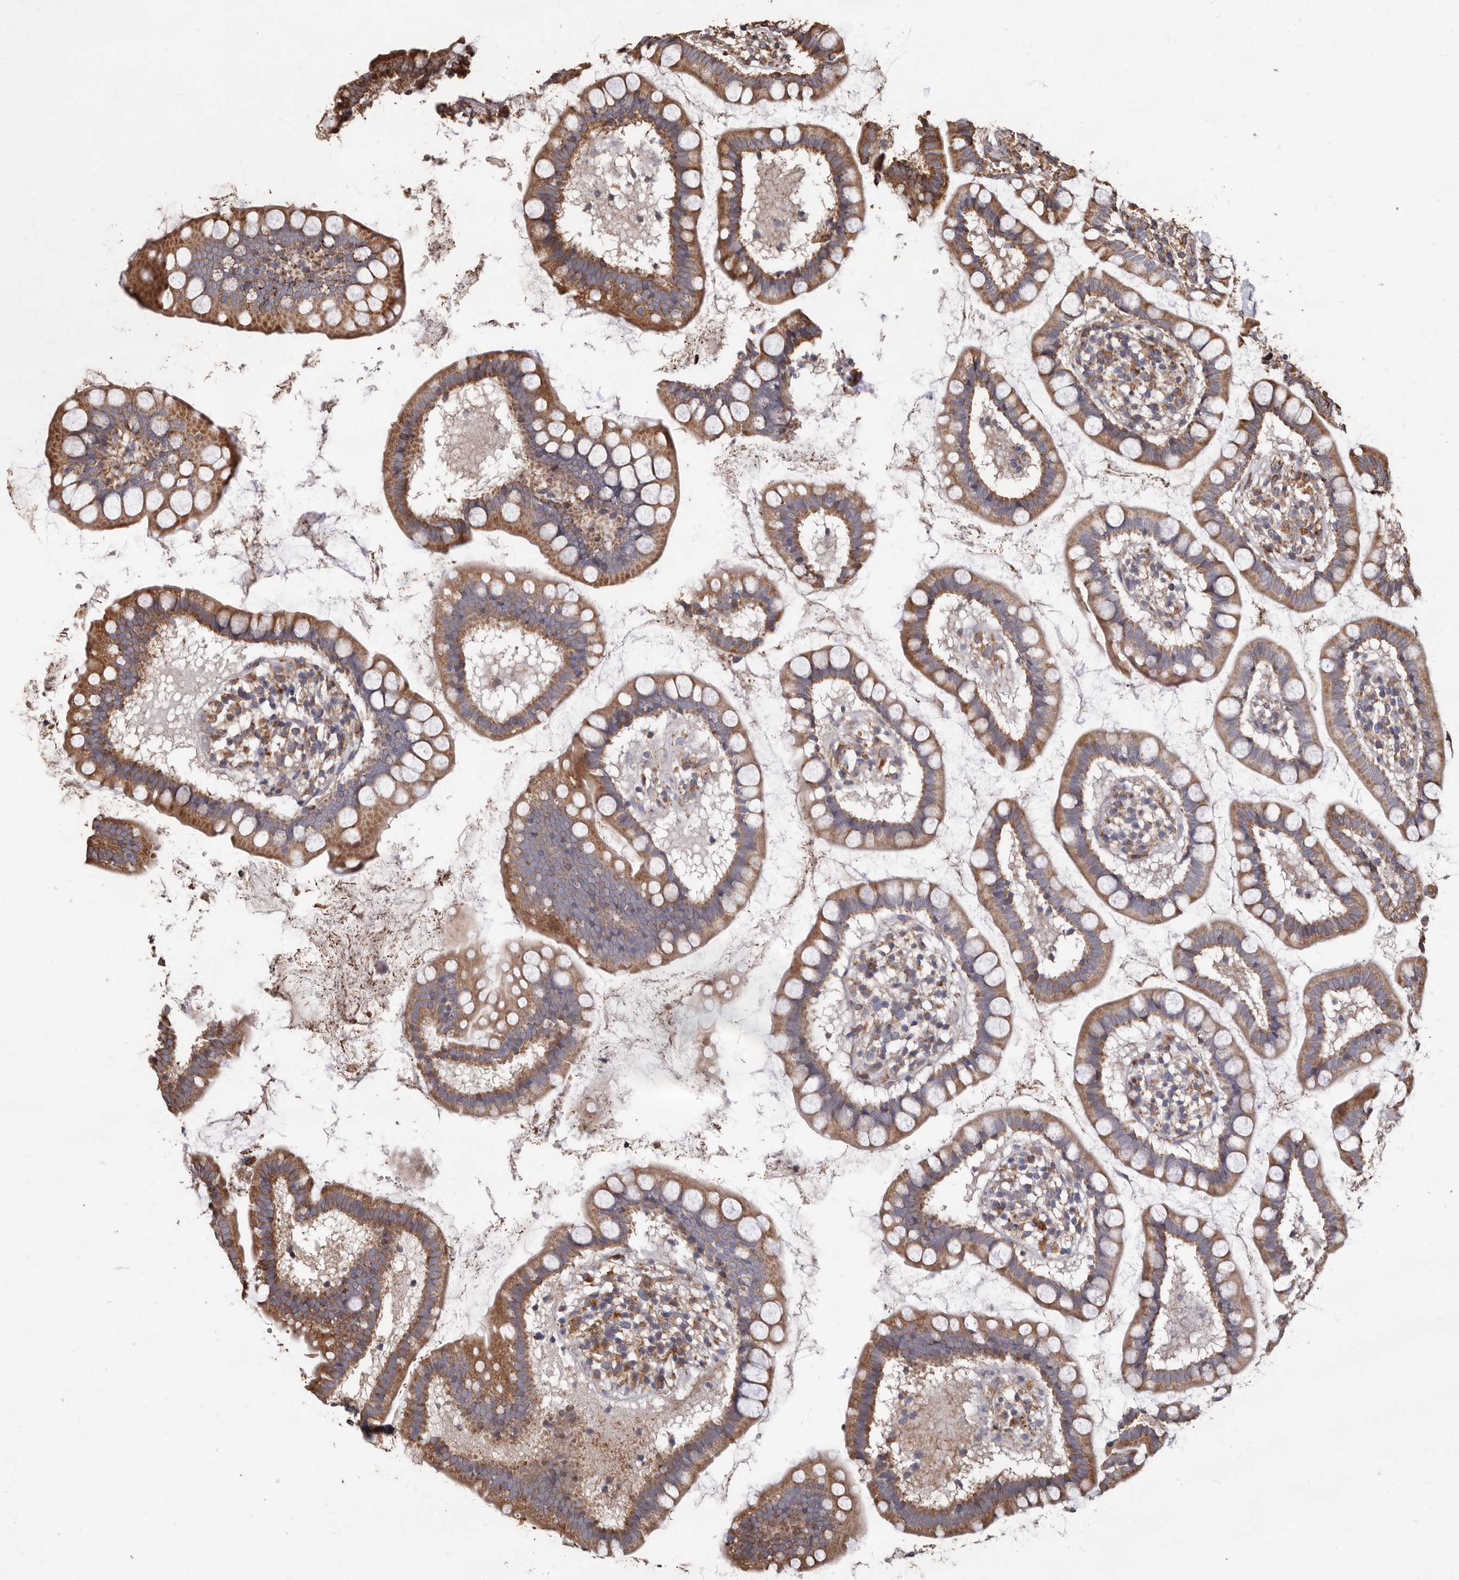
{"staining": {"intensity": "moderate", "quantity": ">75%", "location": "cytoplasmic/membranous"}, "tissue": "small intestine", "cell_type": "Glandular cells", "image_type": "normal", "snomed": [{"axis": "morphology", "description": "Normal tissue, NOS"}, {"axis": "topography", "description": "Small intestine"}], "caption": "Brown immunohistochemical staining in unremarkable small intestine exhibits moderate cytoplasmic/membranous staining in about >75% of glandular cells.", "gene": "OSGIN2", "patient": {"sex": "female", "age": 84}}